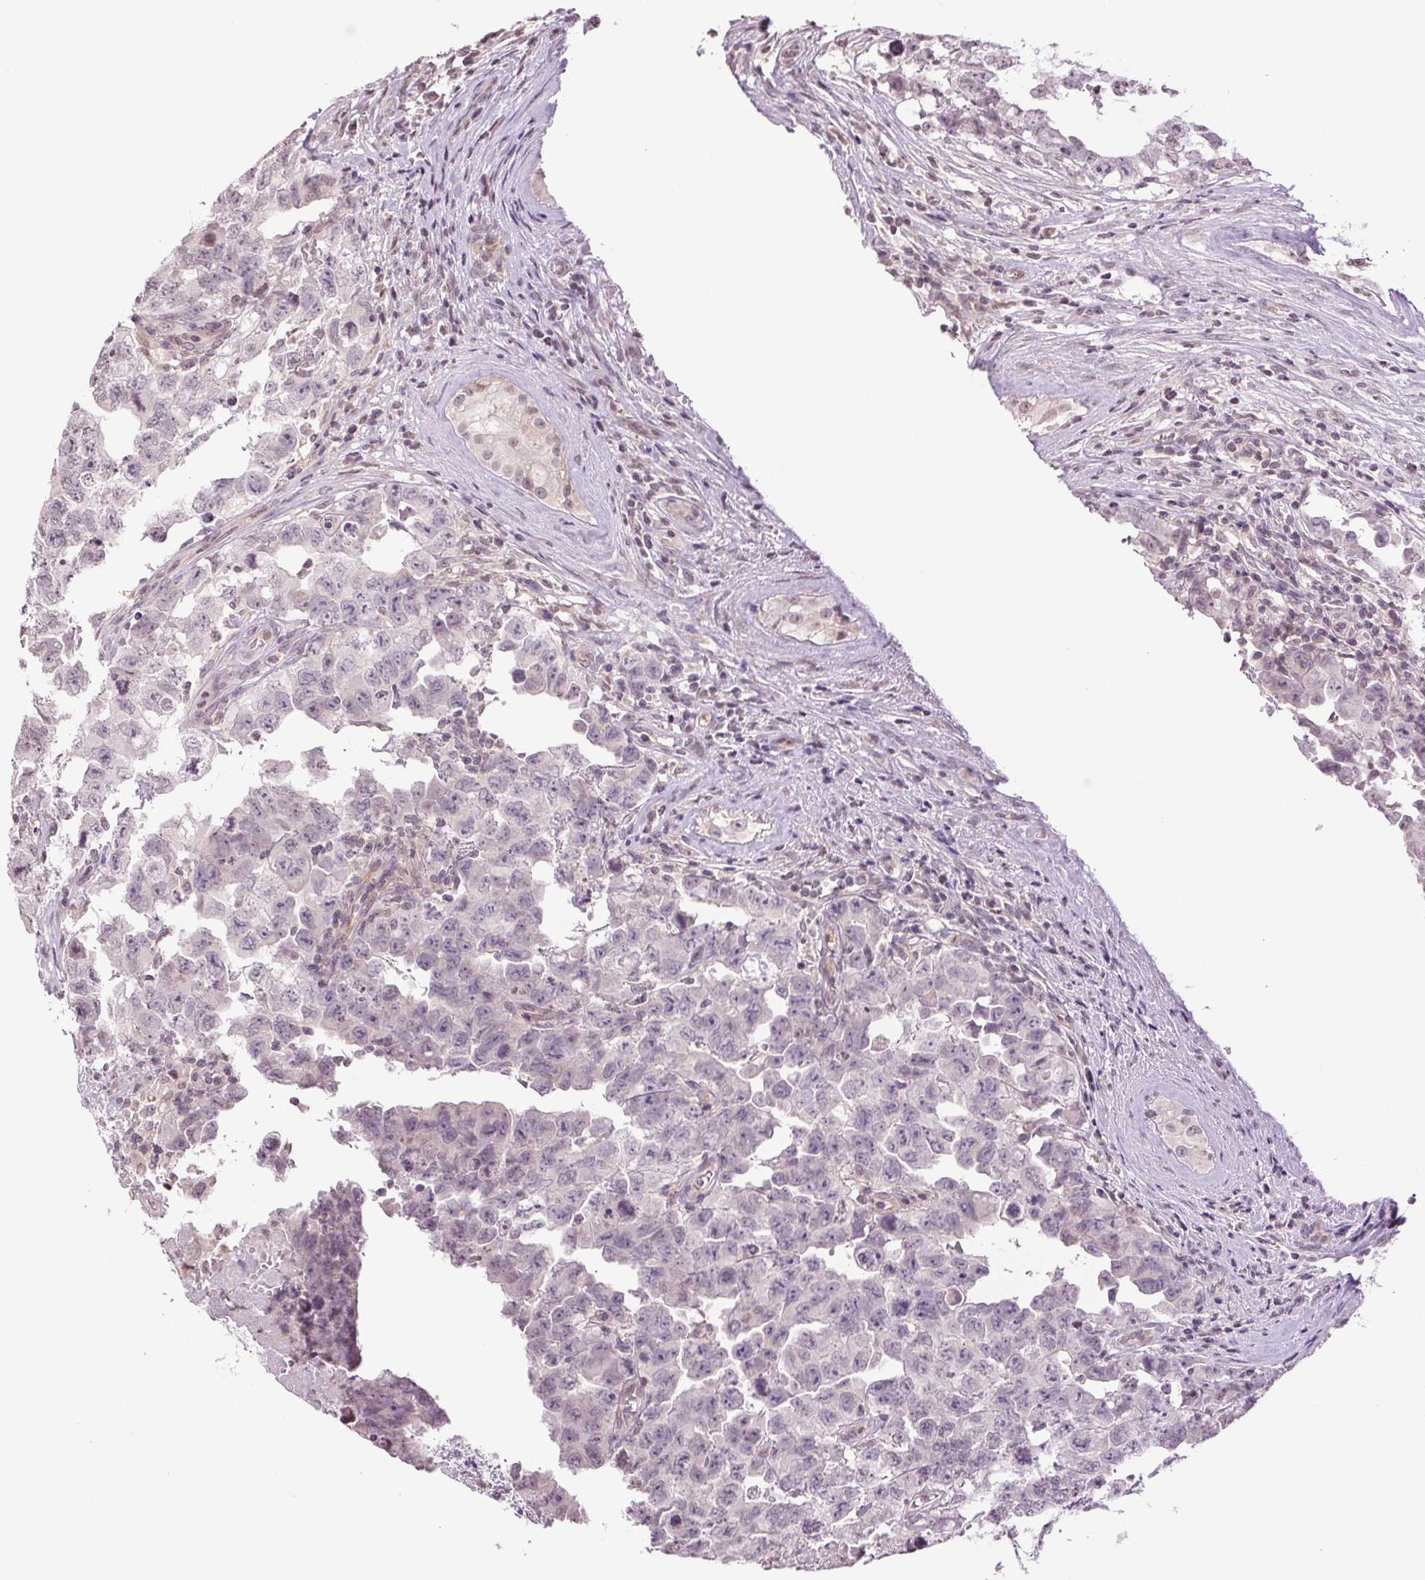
{"staining": {"intensity": "negative", "quantity": "none", "location": "none"}, "tissue": "testis cancer", "cell_type": "Tumor cells", "image_type": "cancer", "snomed": [{"axis": "morphology", "description": "Carcinoma, Embryonal, NOS"}, {"axis": "topography", "description": "Testis"}], "caption": "Immunohistochemical staining of testis embryonal carcinoma displays no significant staining in tumor cells. (Stains: DAB (3,3'-diaminobenzidine) immunohistochemistry with hematoxylin counter stain, Microscopy: brightfield microscopy at high magnification).", "gene": "TNNT3", "patient": {"sex": "male", "age": 22}}